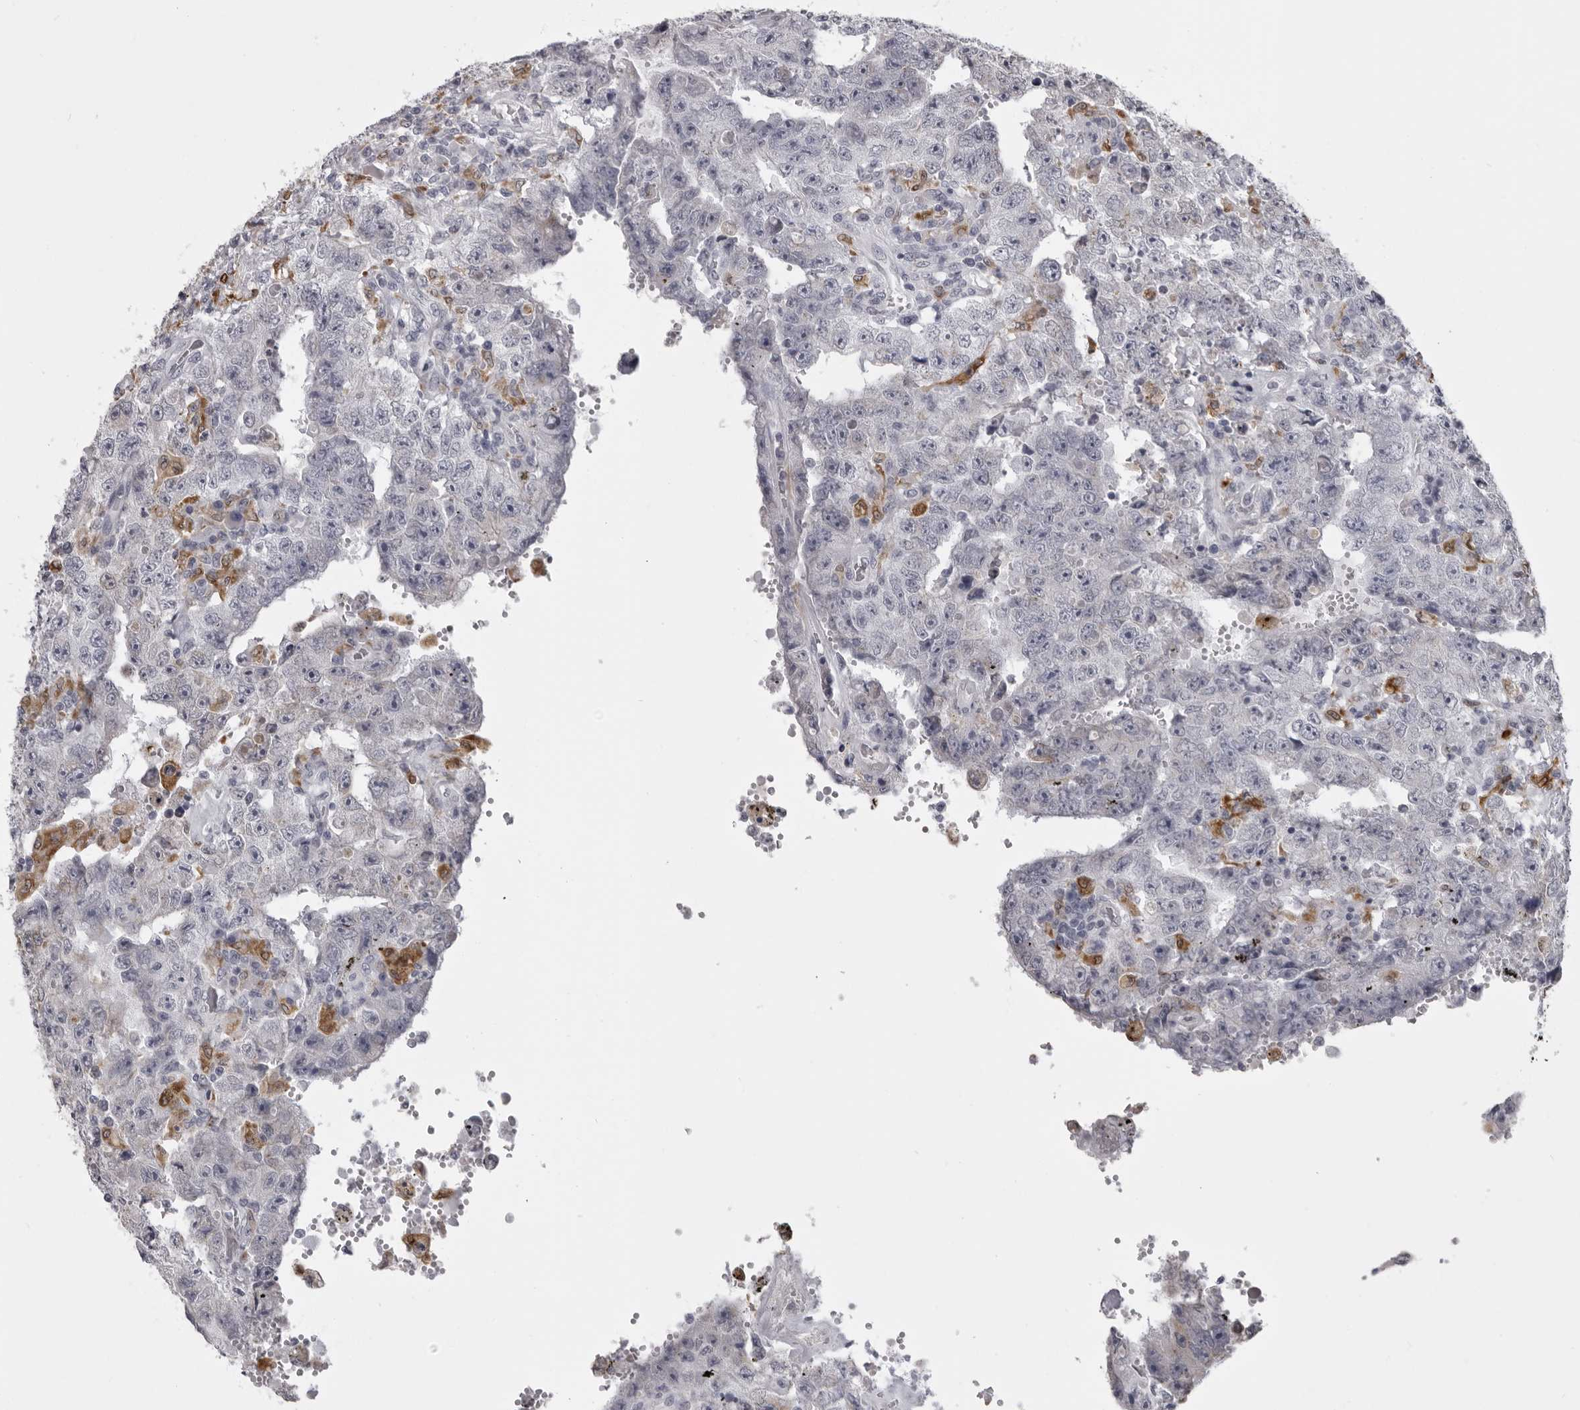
{"staining": {"intensity": "negative", "quantity": "none", "location": "none"}, "tissue": "testis cancer", "cell_type": "Tumor cells", "image_type": "cancer", "snomed": [{"axis": "morphology", "description": "Carcinoma, Embryonal, NOS"}, {"axis": "topography", "description": "Testis"}], "caption": "DAB (3,3'-diaminobenzidine) immunohistochemical staining of human testis embryonal carcinoma demonstrates no significant positivity in tumor cells. (Stains: DAB IHC with hematoxylin counter stain, Microscopy: brightfield microscopy at high magnification).", "gene": "NCEH1", "patient": {"sex": "male", "age": 26}}